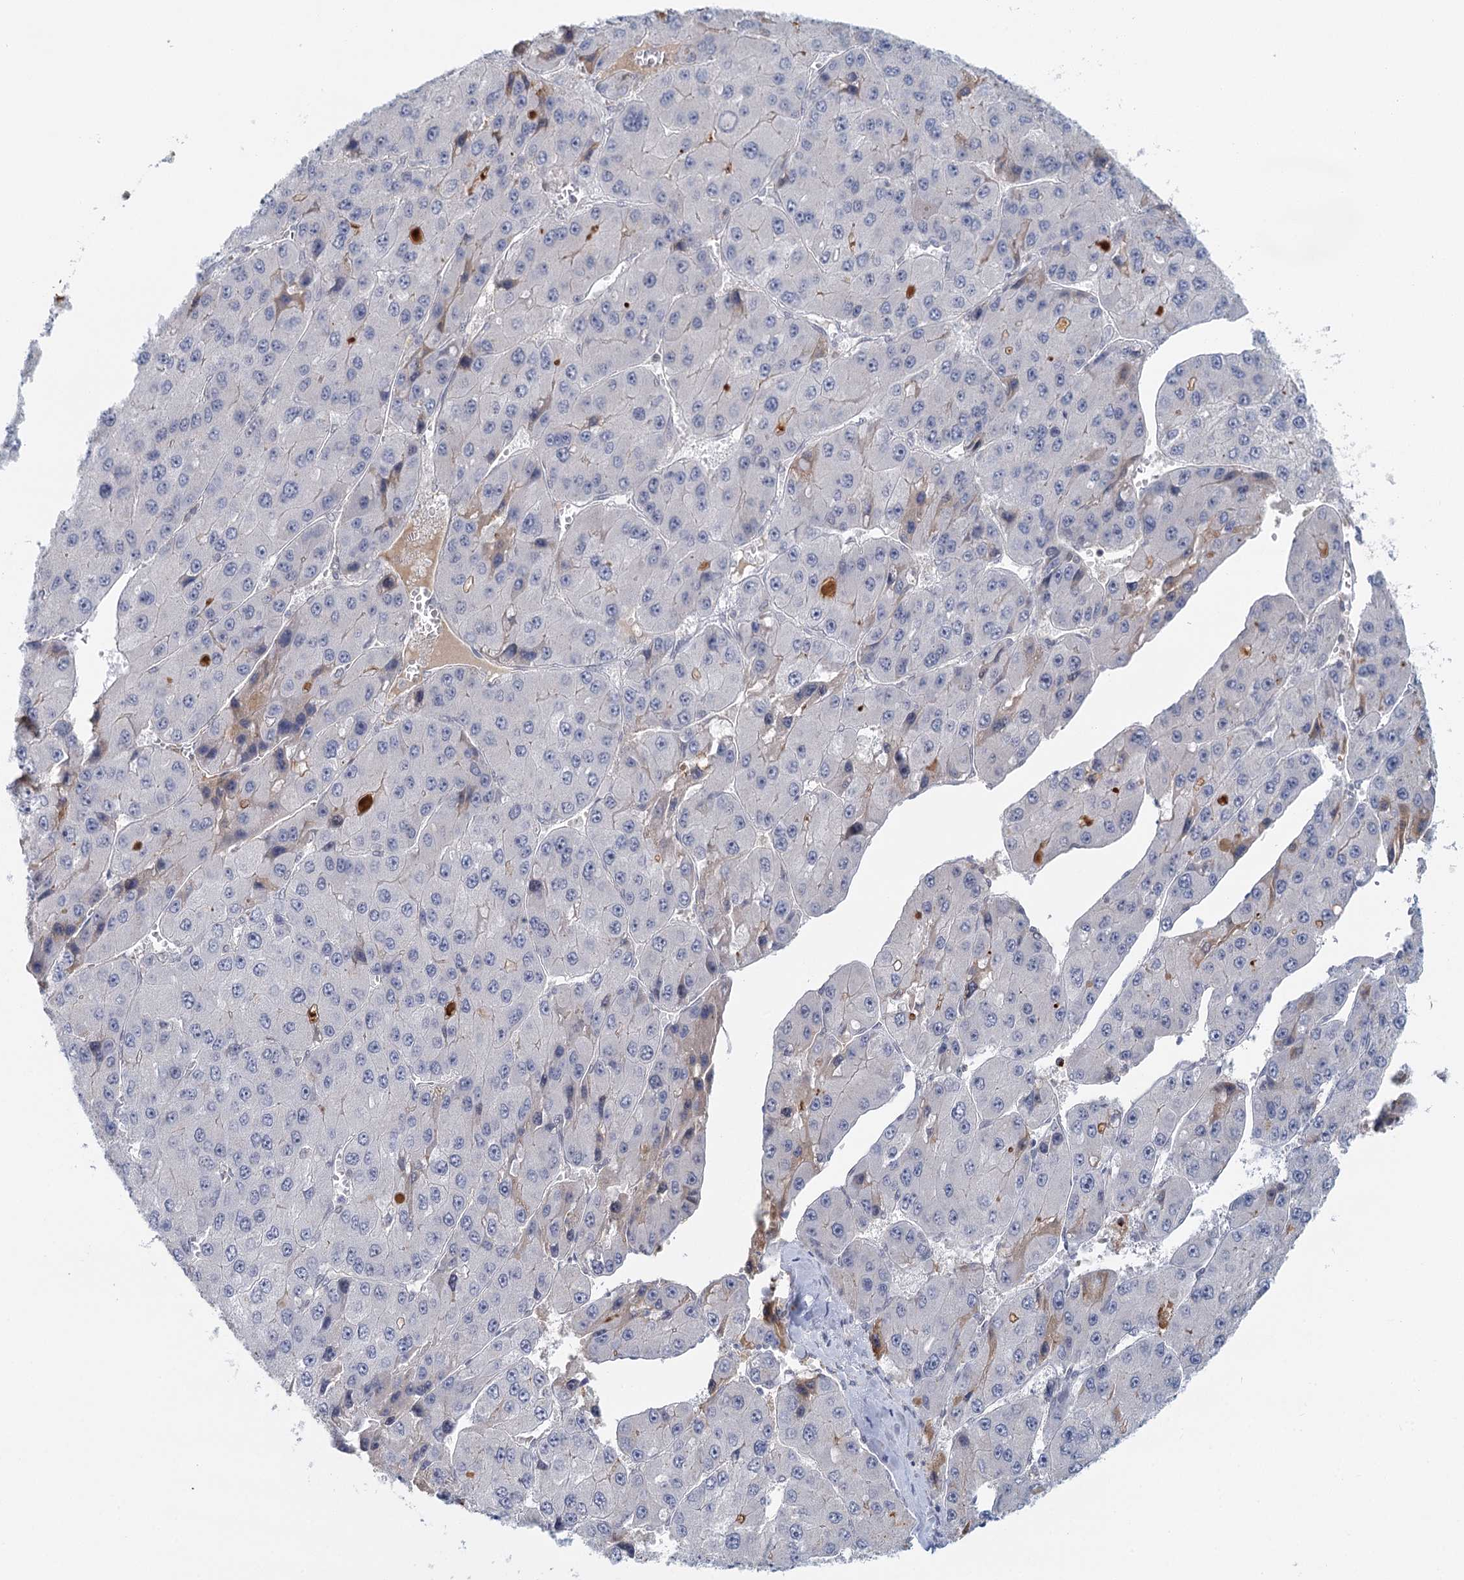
{"staining": {"intensity": "negative", "quantity": "none", "location": "none"}, "tissue": "liver cancer", "cell_type": "Tumor cells", "image_type": "cancer", "snomed": [{"axis": "morphology", "description": "Carcinoma, Hepatocellular, NOS"}, {"axis": "topography", "description": "Liver"}], "caption": "There is no significant positivity in tumor cells of hepatocellular carcinoma (liver).", "gene": "GPATCH11", "patient": {"sex": "female", "age": 73}}